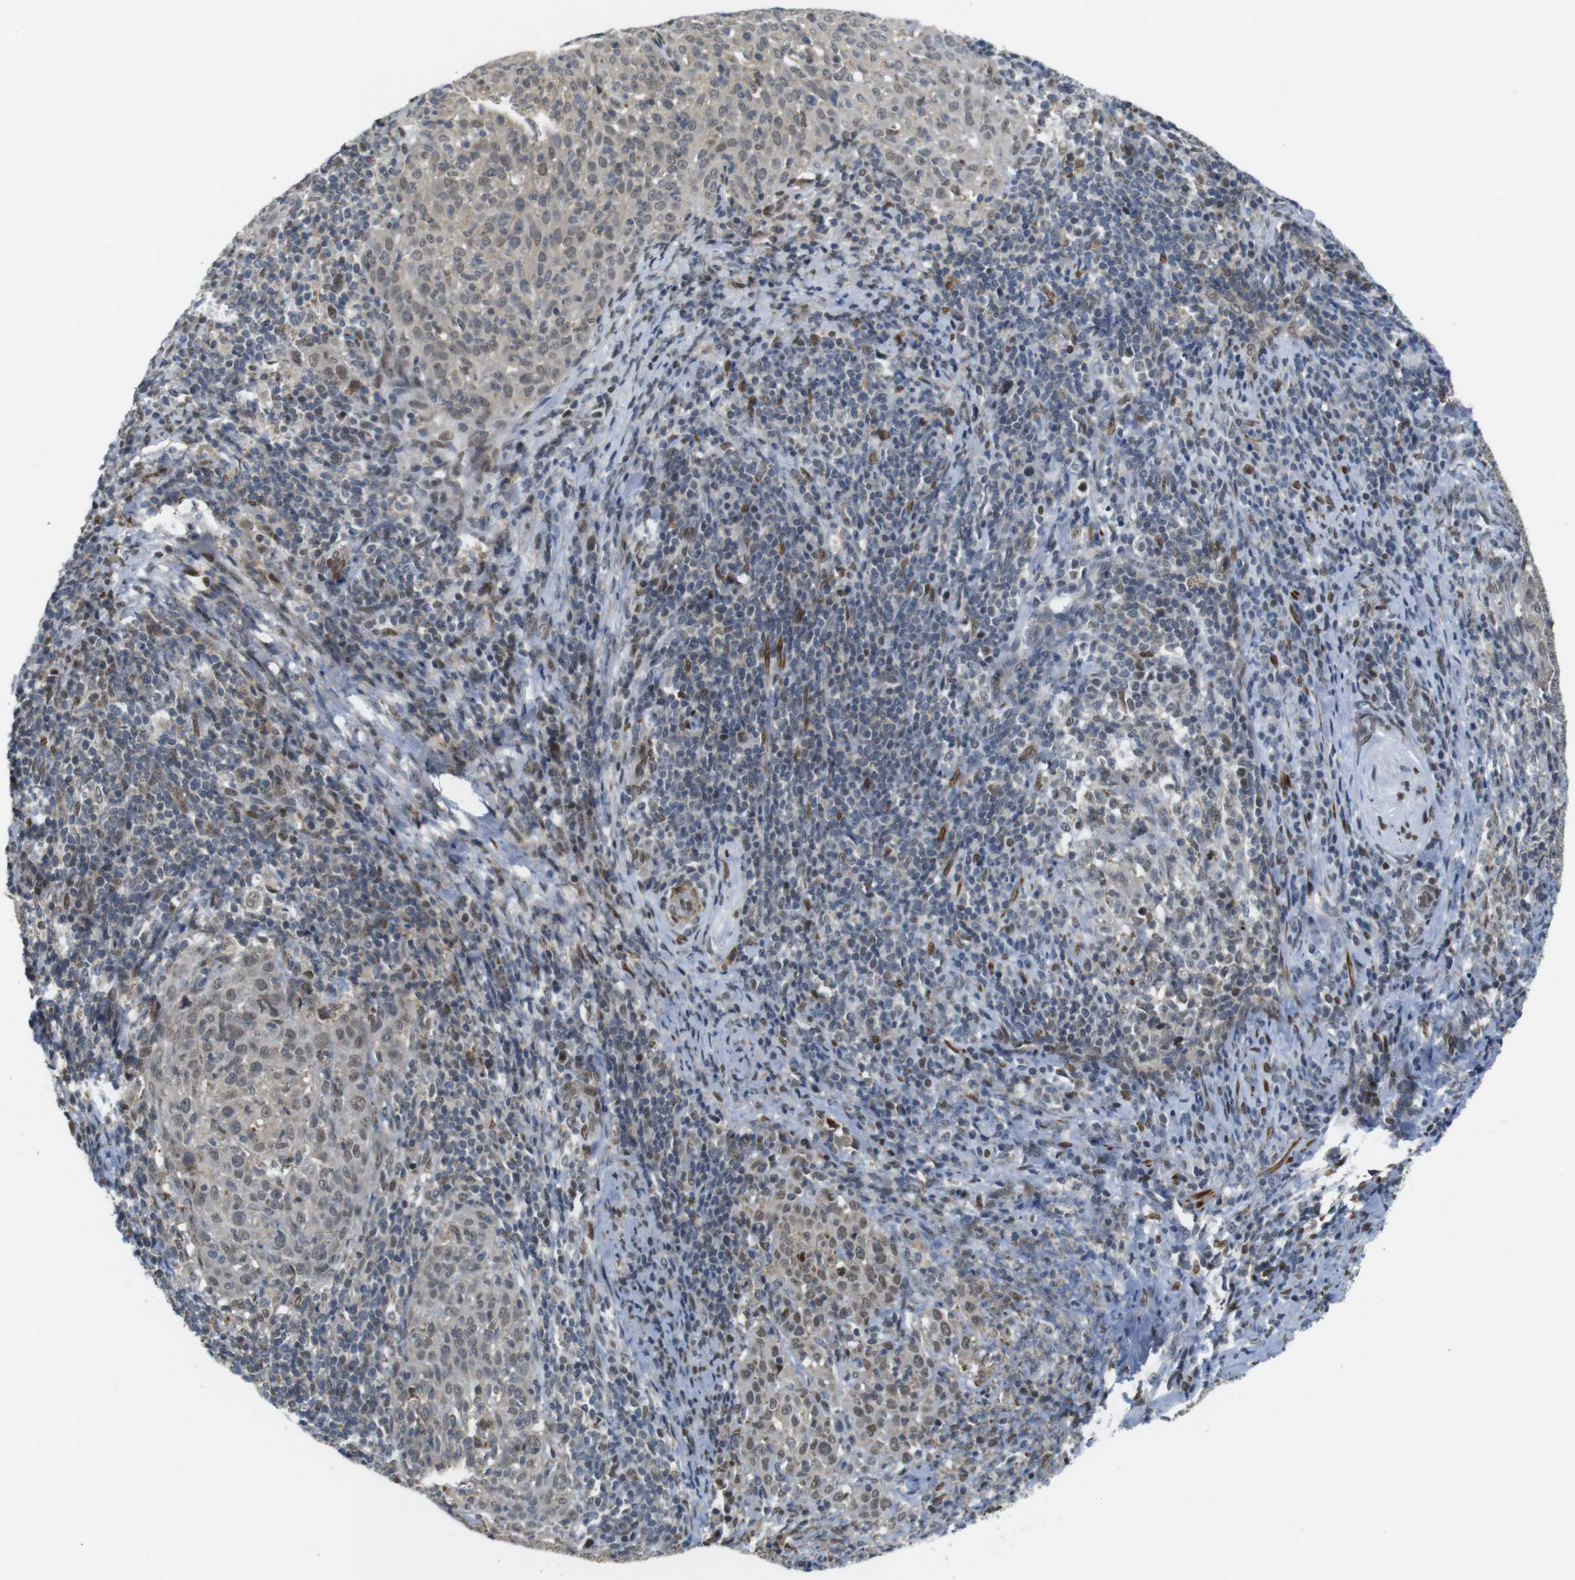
{"staining": {"intensity": "weak", "quantity": "25%-75%", "location": "cytoplasmic/membranous,nuclear"}, "tissue": "cervical cancer", "cell_type": "Tumor cells", "image_type": "cancer", "snomed": [{"axis": "morphology", "description": "Squamous cell carcinoma, NOS"}, {"axis": "topography", "description": "Cervix"}], "caption": "The immunohistochemical stain labels weak cytoplasmic/membranous and nuclear positivity in tumor cells of cervical cancer (squamous cell carcinoma) tissue.", "gene": "USP7", "patient": {"sex": "female", "age": 51}}